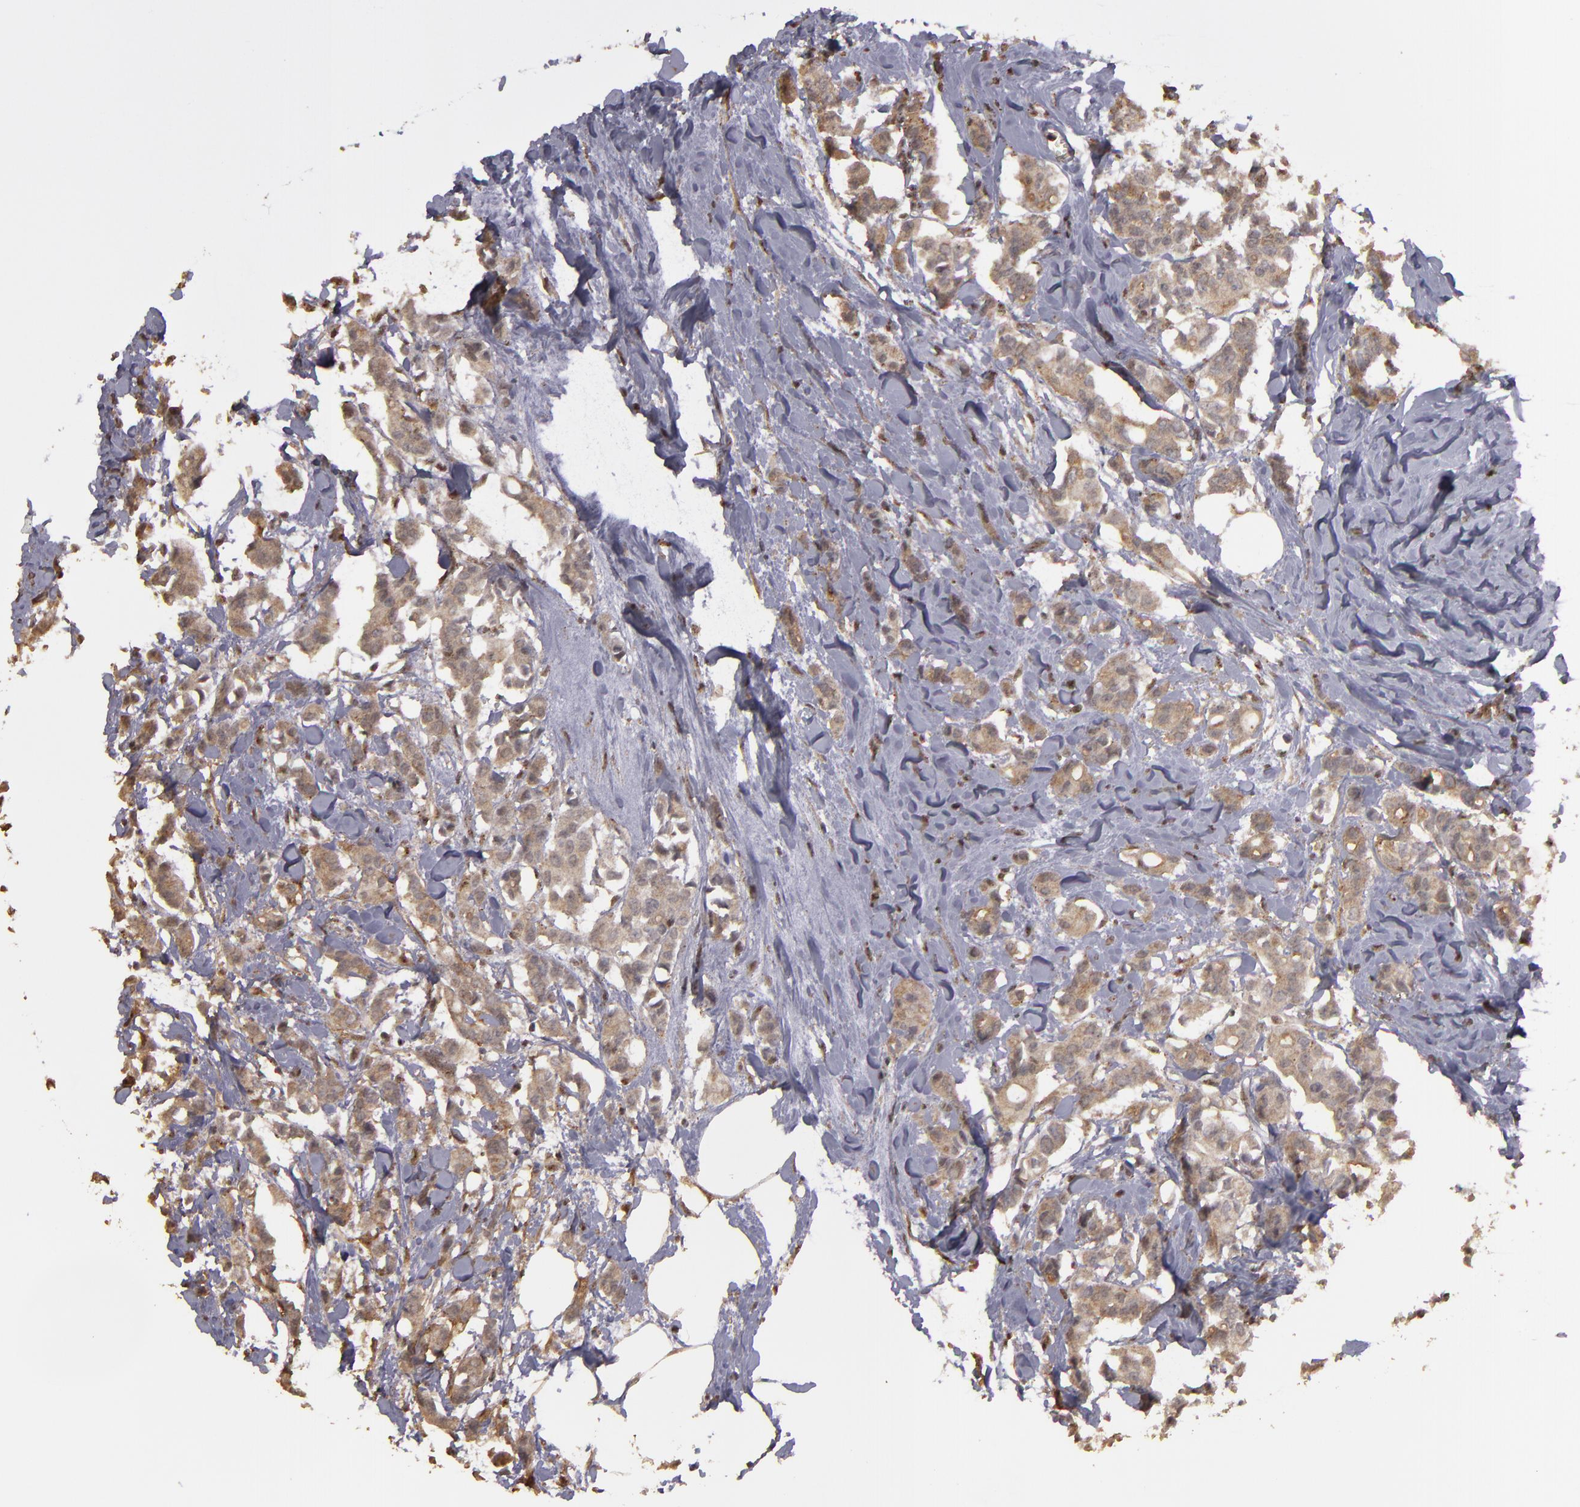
{"staining": {"intensity": "moderate", "quantity": ">75%", "location": "cytoplasmic/membranous"}, "tissue": "breast cancer", "cell_type": "Tumor cells", "image_type": "cancer", "snomed": [{"axis": "morphology", "description": "Duct carcinoma"}, {"axis": "topography", "description": "Breast"}], "caption": "Brown immunohistochemical staining in breast intraductal carcinoma shows moderate cytoplasmic/membranous positivity in approximately >75% of tumor cells.", "gene": "CD55", "patient": {"sex": "female", "age": 84}}